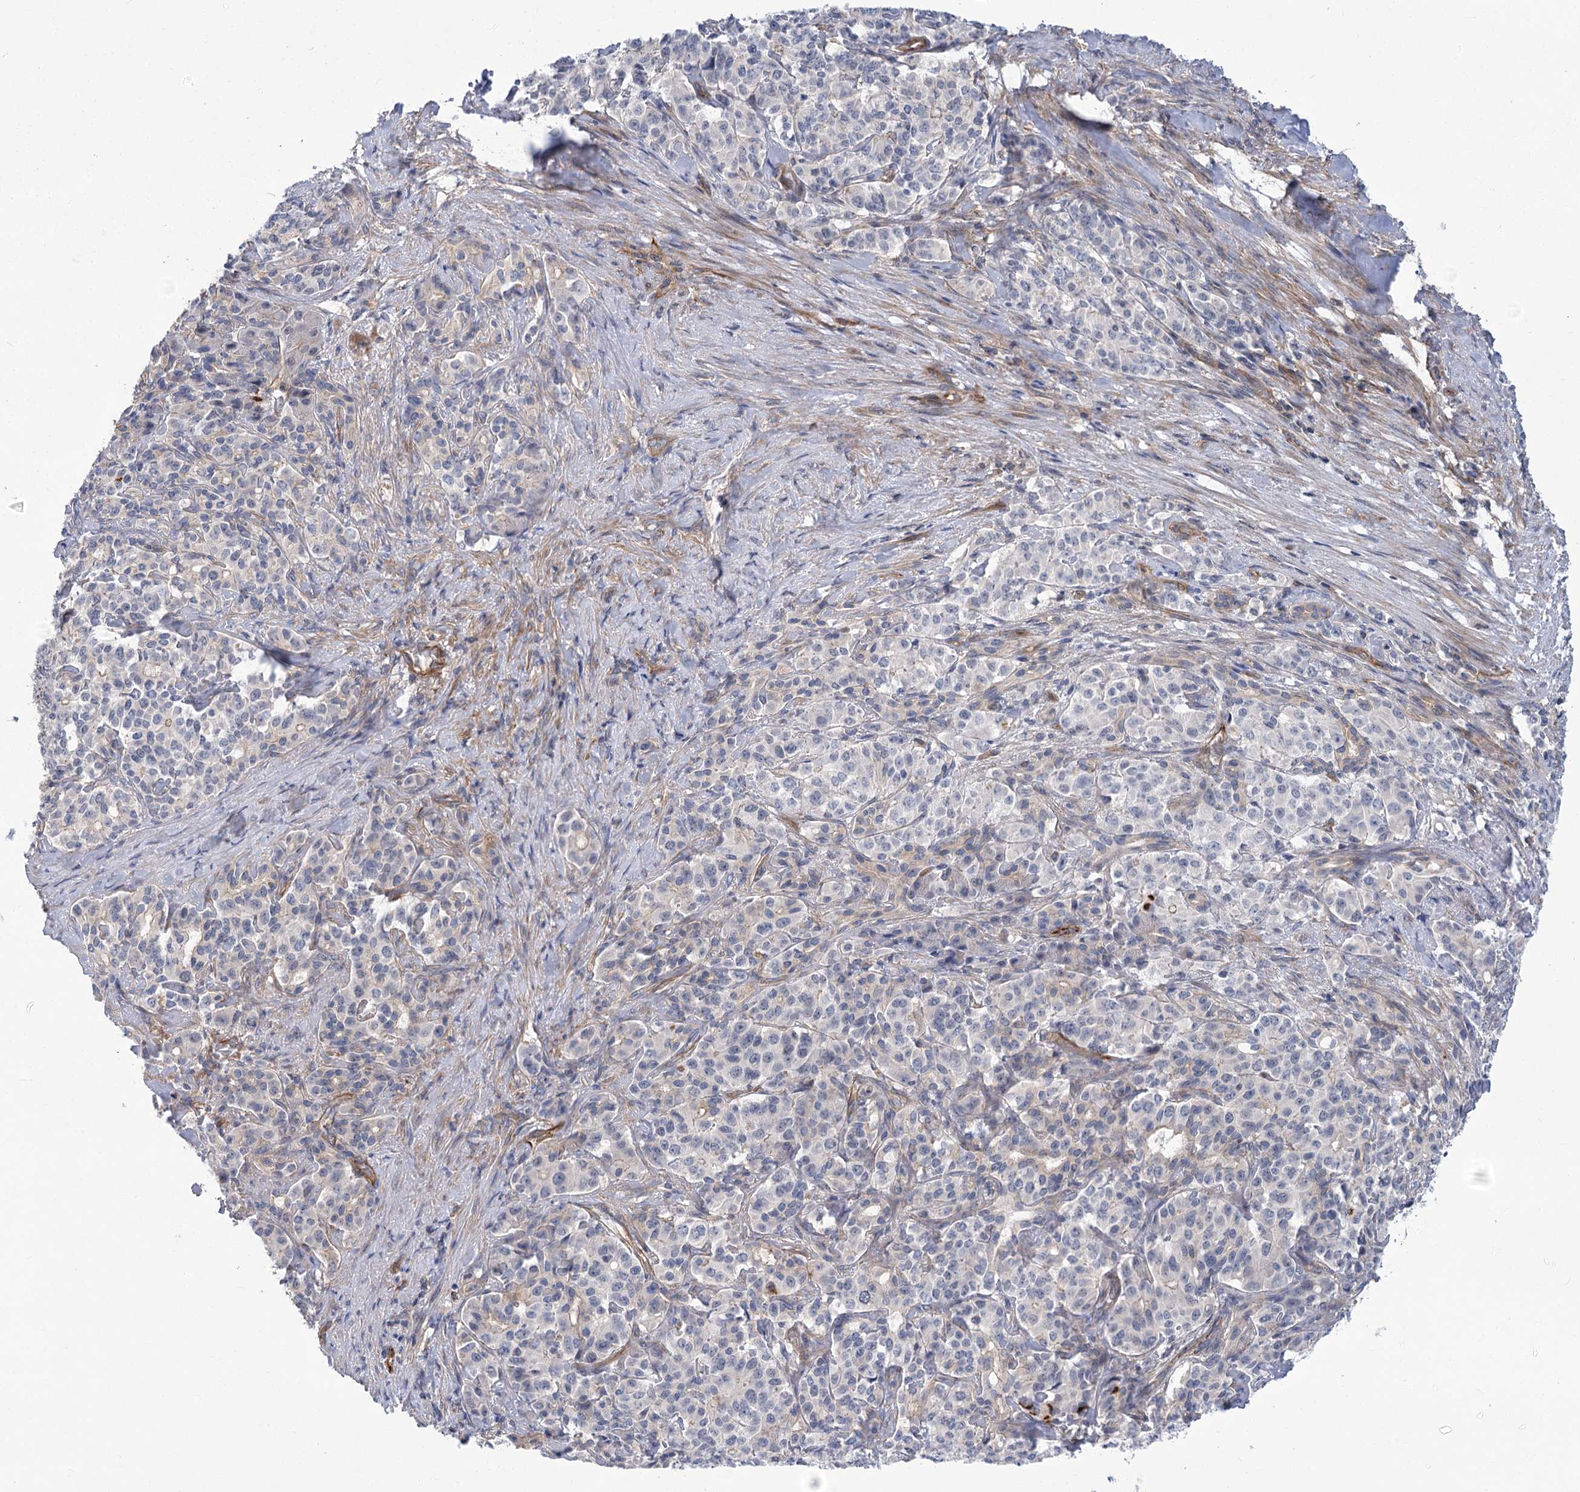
{"staining": {"intensity": "negative", "quantity": "none", "location": "none"}, "tissue": "pancreatic cancer", "cell_type": "Tumor cells", "image_type": "cancer", "snomed": [{"axis": "morphology", "description": "Adenocarcinoma, NOS"}, {"axis": "topography", "description": "Pancreas"}], "caption": "High power microscopy histopathology image of an immunohistochemistry (IHC) micrograph of adenocarcinoma (pancreatic), revealing no significant staining in tumor cells.", "gene": "THAP6", "patient": {"sex": "female", "age": 74}}